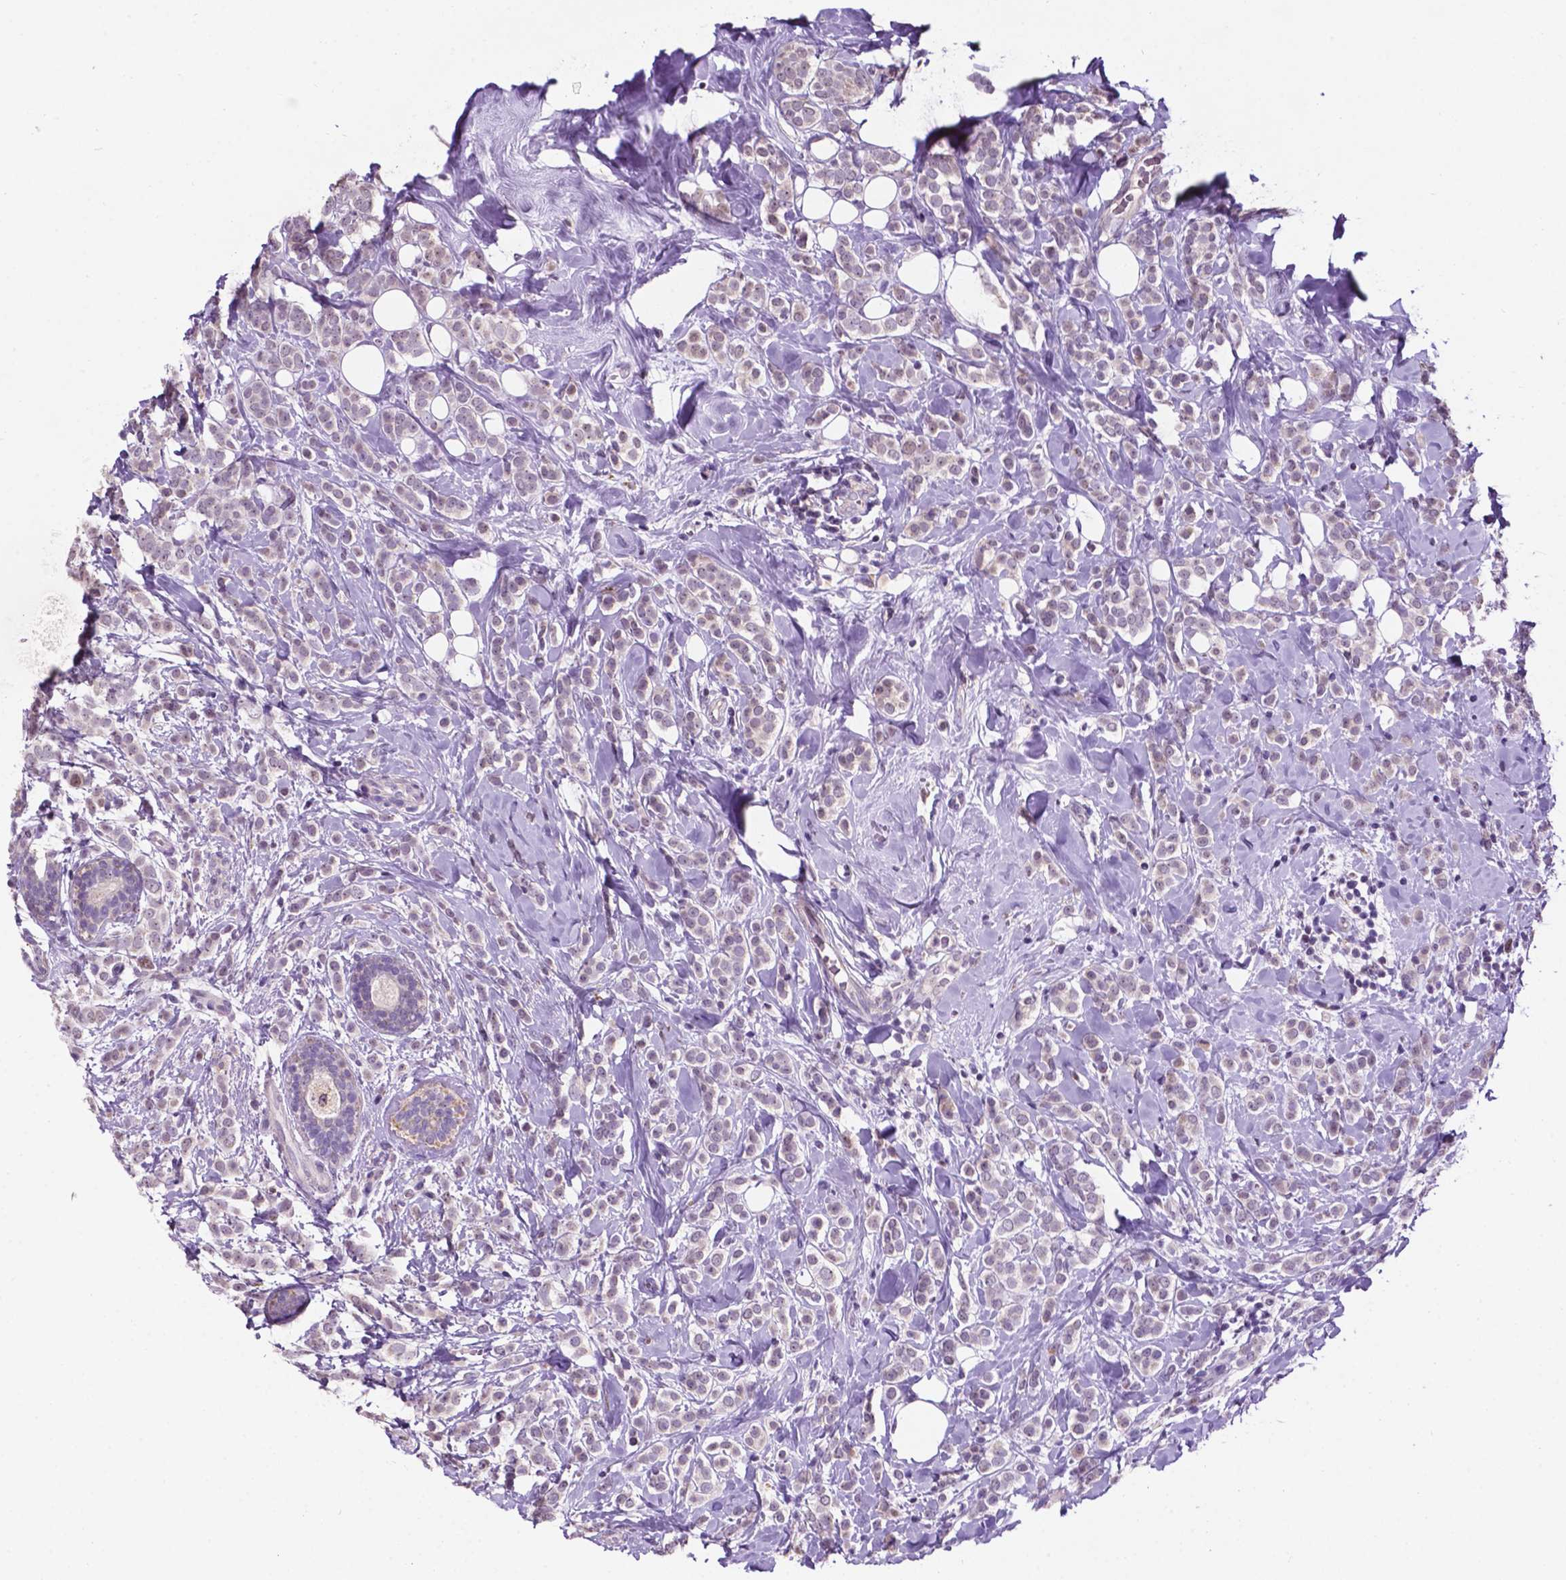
{"staining": {"intensity": "weak", "quantity": "<25%", "location": "nuclear"}, "tissue": "breast cancer", "cell_type": "Tumor cells", "image_type": "cancer", "snomed": [{"axis": "morphology", "description": "Lobular carcinoma"}, {"axis": "topography", "description": "Breast"}], "caption": "Breast cancer (lobular carcinoma) stained for a protein using immunohistochemistry shows no staining tumor cells.", "gene": "SMAD3", "patient": {"sex": "female", "age": 49}}